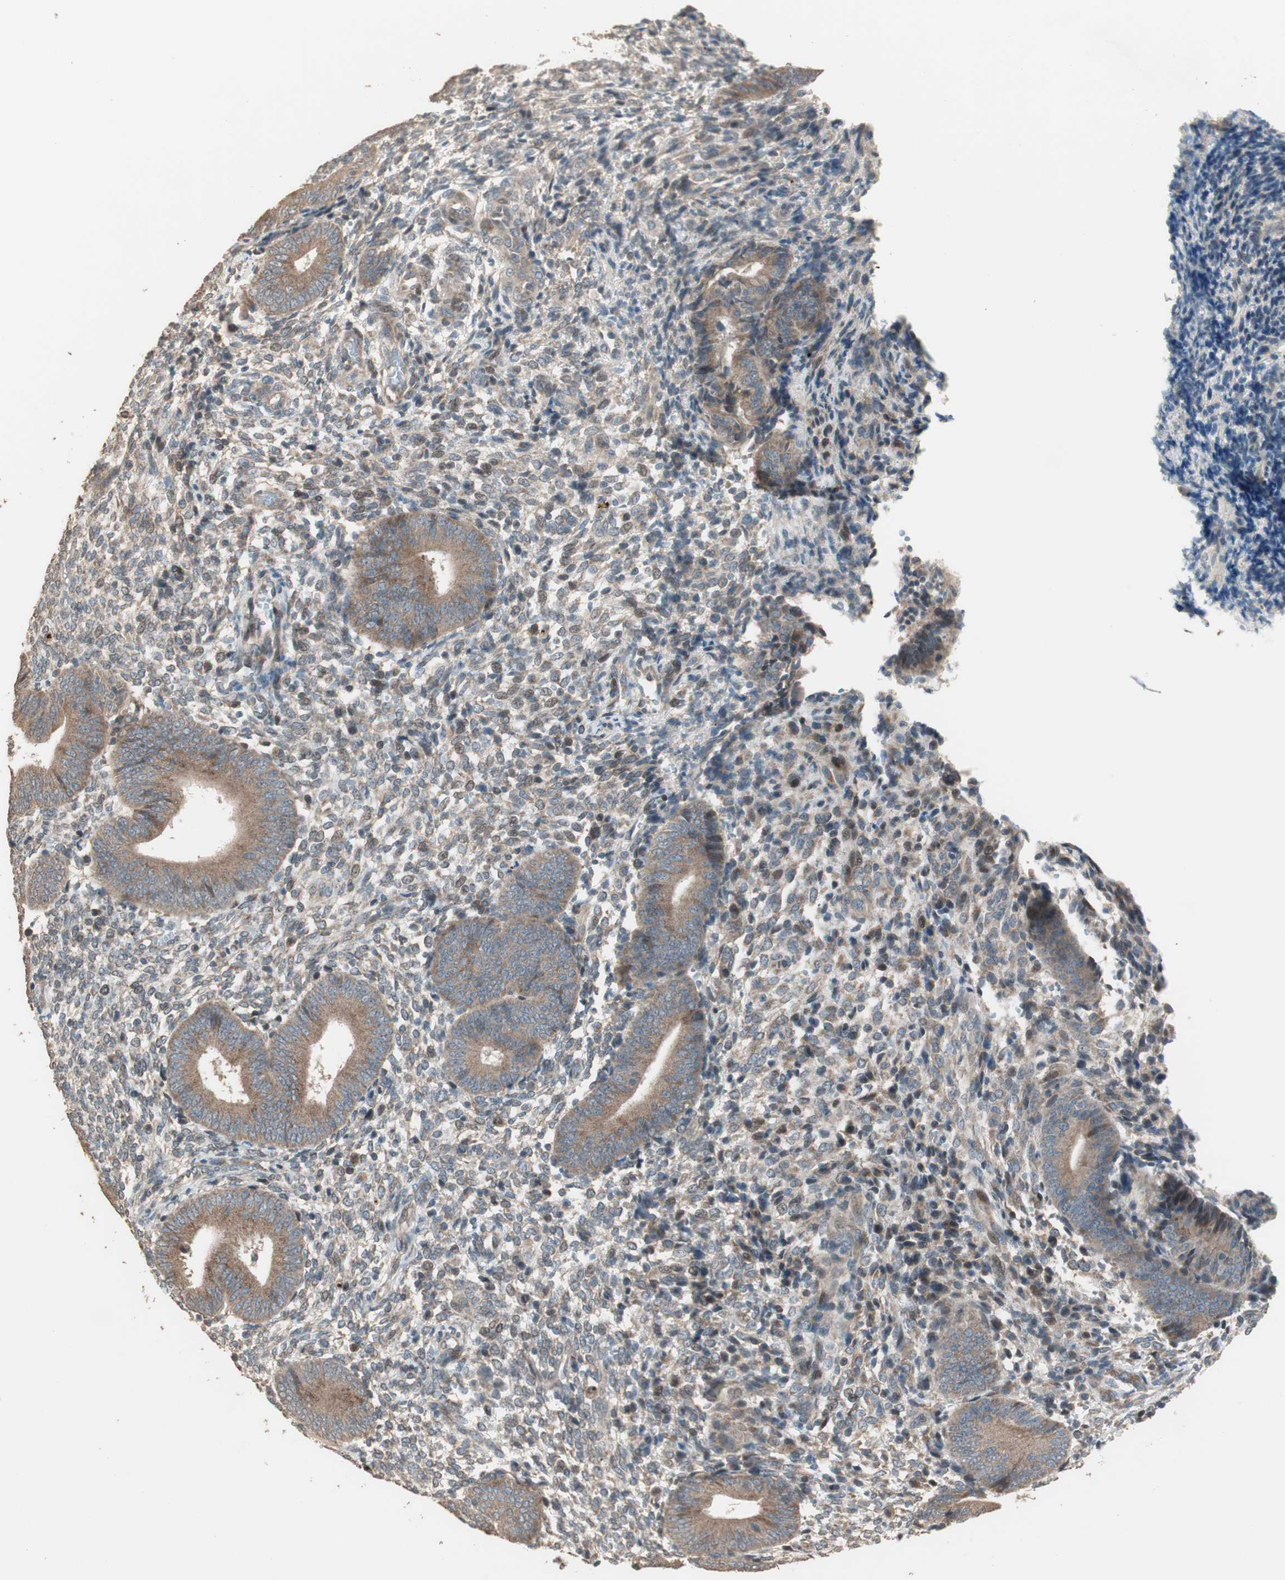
{"staining": {"intensity": "moderate", "quantity": ">75%", "location": "cytoplasmic/membranous"}, "tissue": "endometrium", "cell_type": "Cells in endometrial stroma", "image_type": "normal", "snomed": [{"axis": "morphology", "description": "Normal tissue, NOS"}, {"axis": "topography", "description": "Uterus"}, {"axis": "topography", "description": "Endometrium"}], "caption": "Immunohistochemical staining of benign human endometrium exhibits medium levels of moderate cytoplasmic/membranous staining in approximately >75% of cells in endometrial stroma. The staining is performed using DAB (3,3'-diaminobenzidine) brown chromogen to label protein expression. The nuclei are counter-stained blue using hematoxylin.", "gene": "RARRES1", "patient": {"sex": "female", "age": 33}}